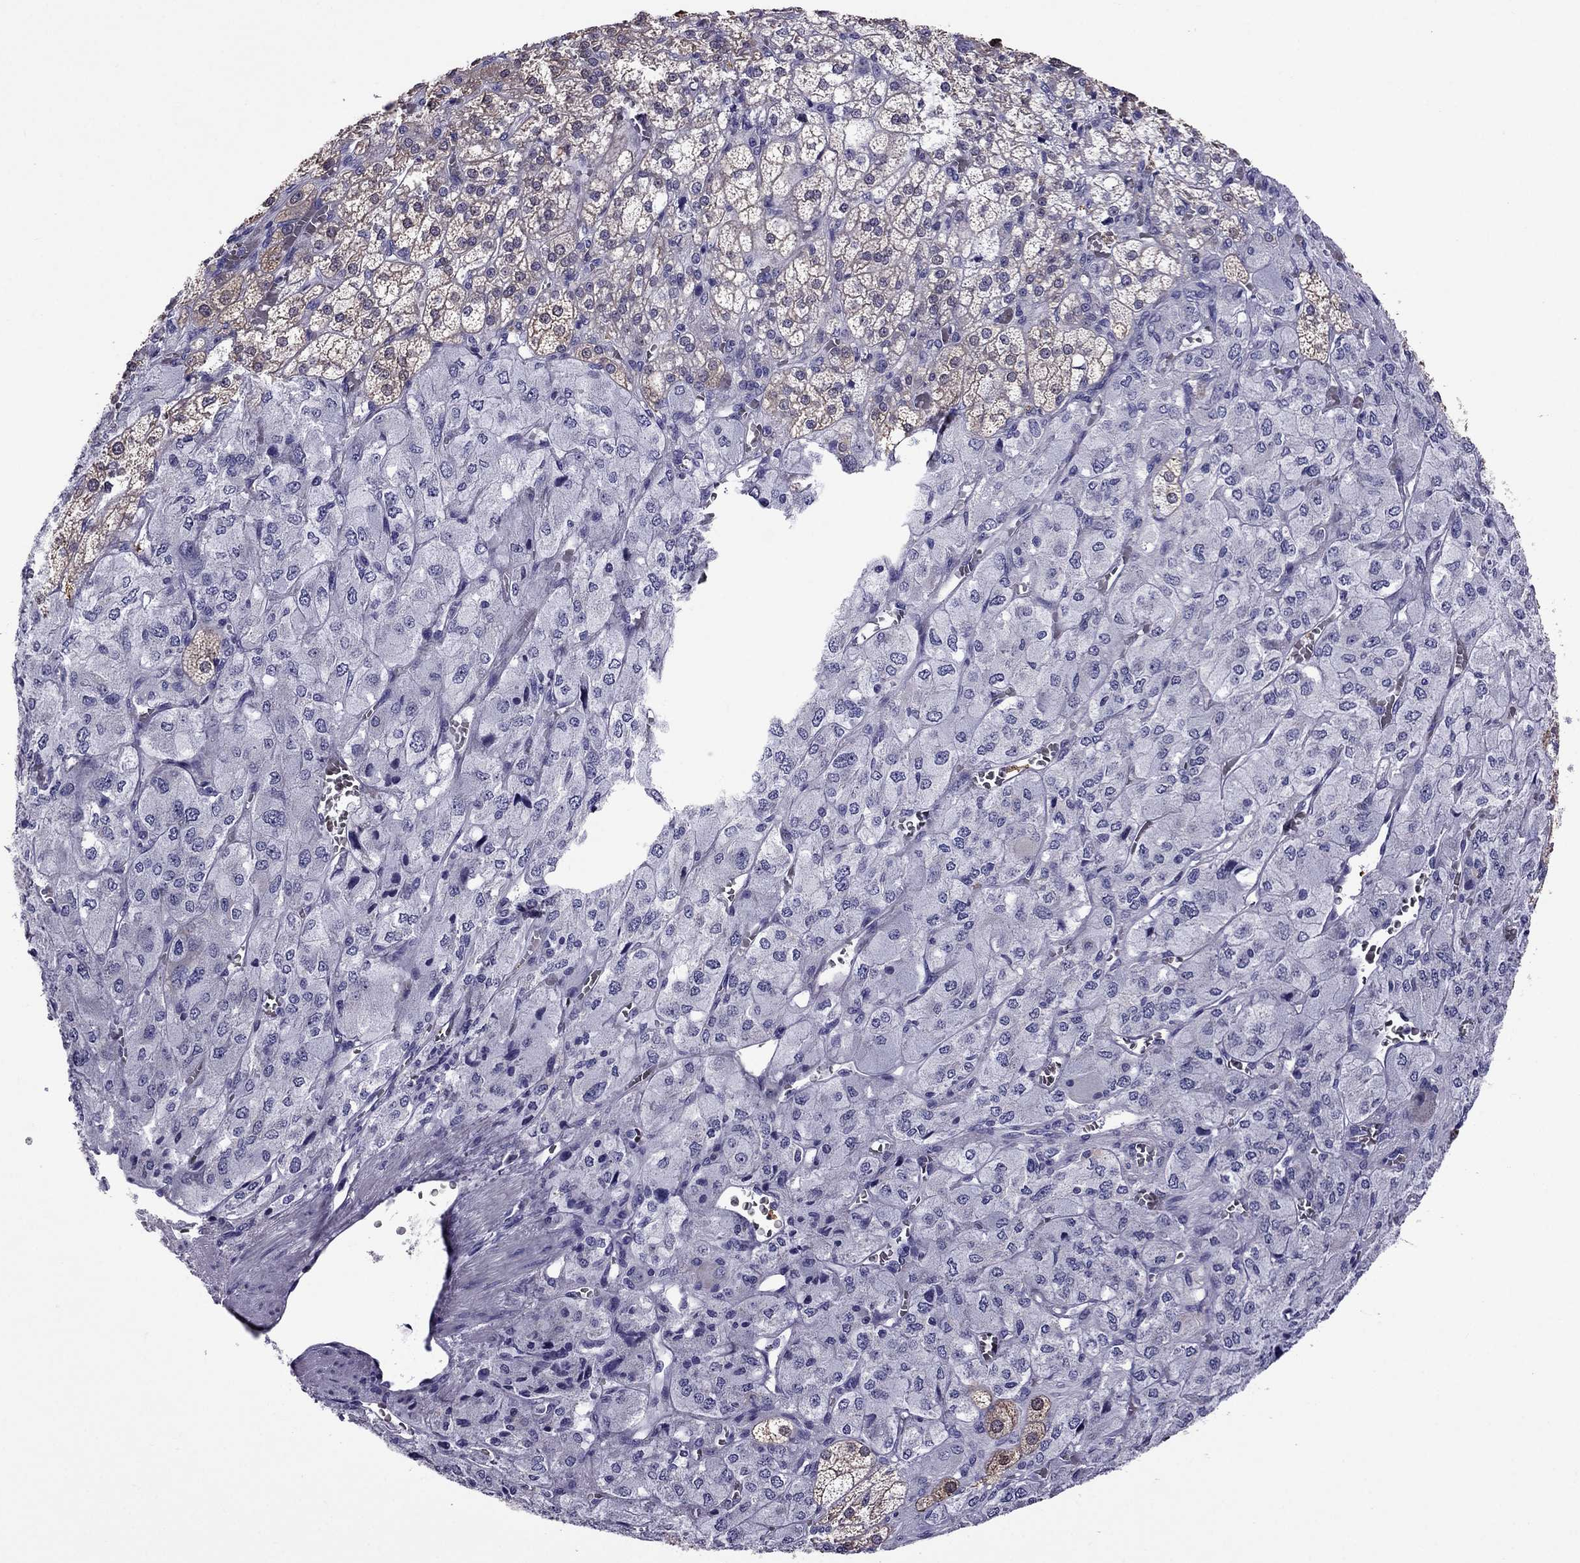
{"staining": {"intensity": "moderate", "quantity": "25%-75%", "location": "cytoplasmic/membranous"}, "tissue": "adrenal gland", "cell_type": "Glandular cells", "image_type": "normal", "snomed": [{"axis": "morphology", "description": "Normal tissue, NOS"}, {"axis": "topography", "description": "Adrenal gland"}], "caption": "A high-resolution histopathology image shows immunohistochemistry (IHC) staining of normal adrenal gland, which reveals moderate cytoplasmic/membranous staining in about 25%-75% of glandular cells.", "gene": "OXCT2", "patient": {"sex": "female", "age": 60}}